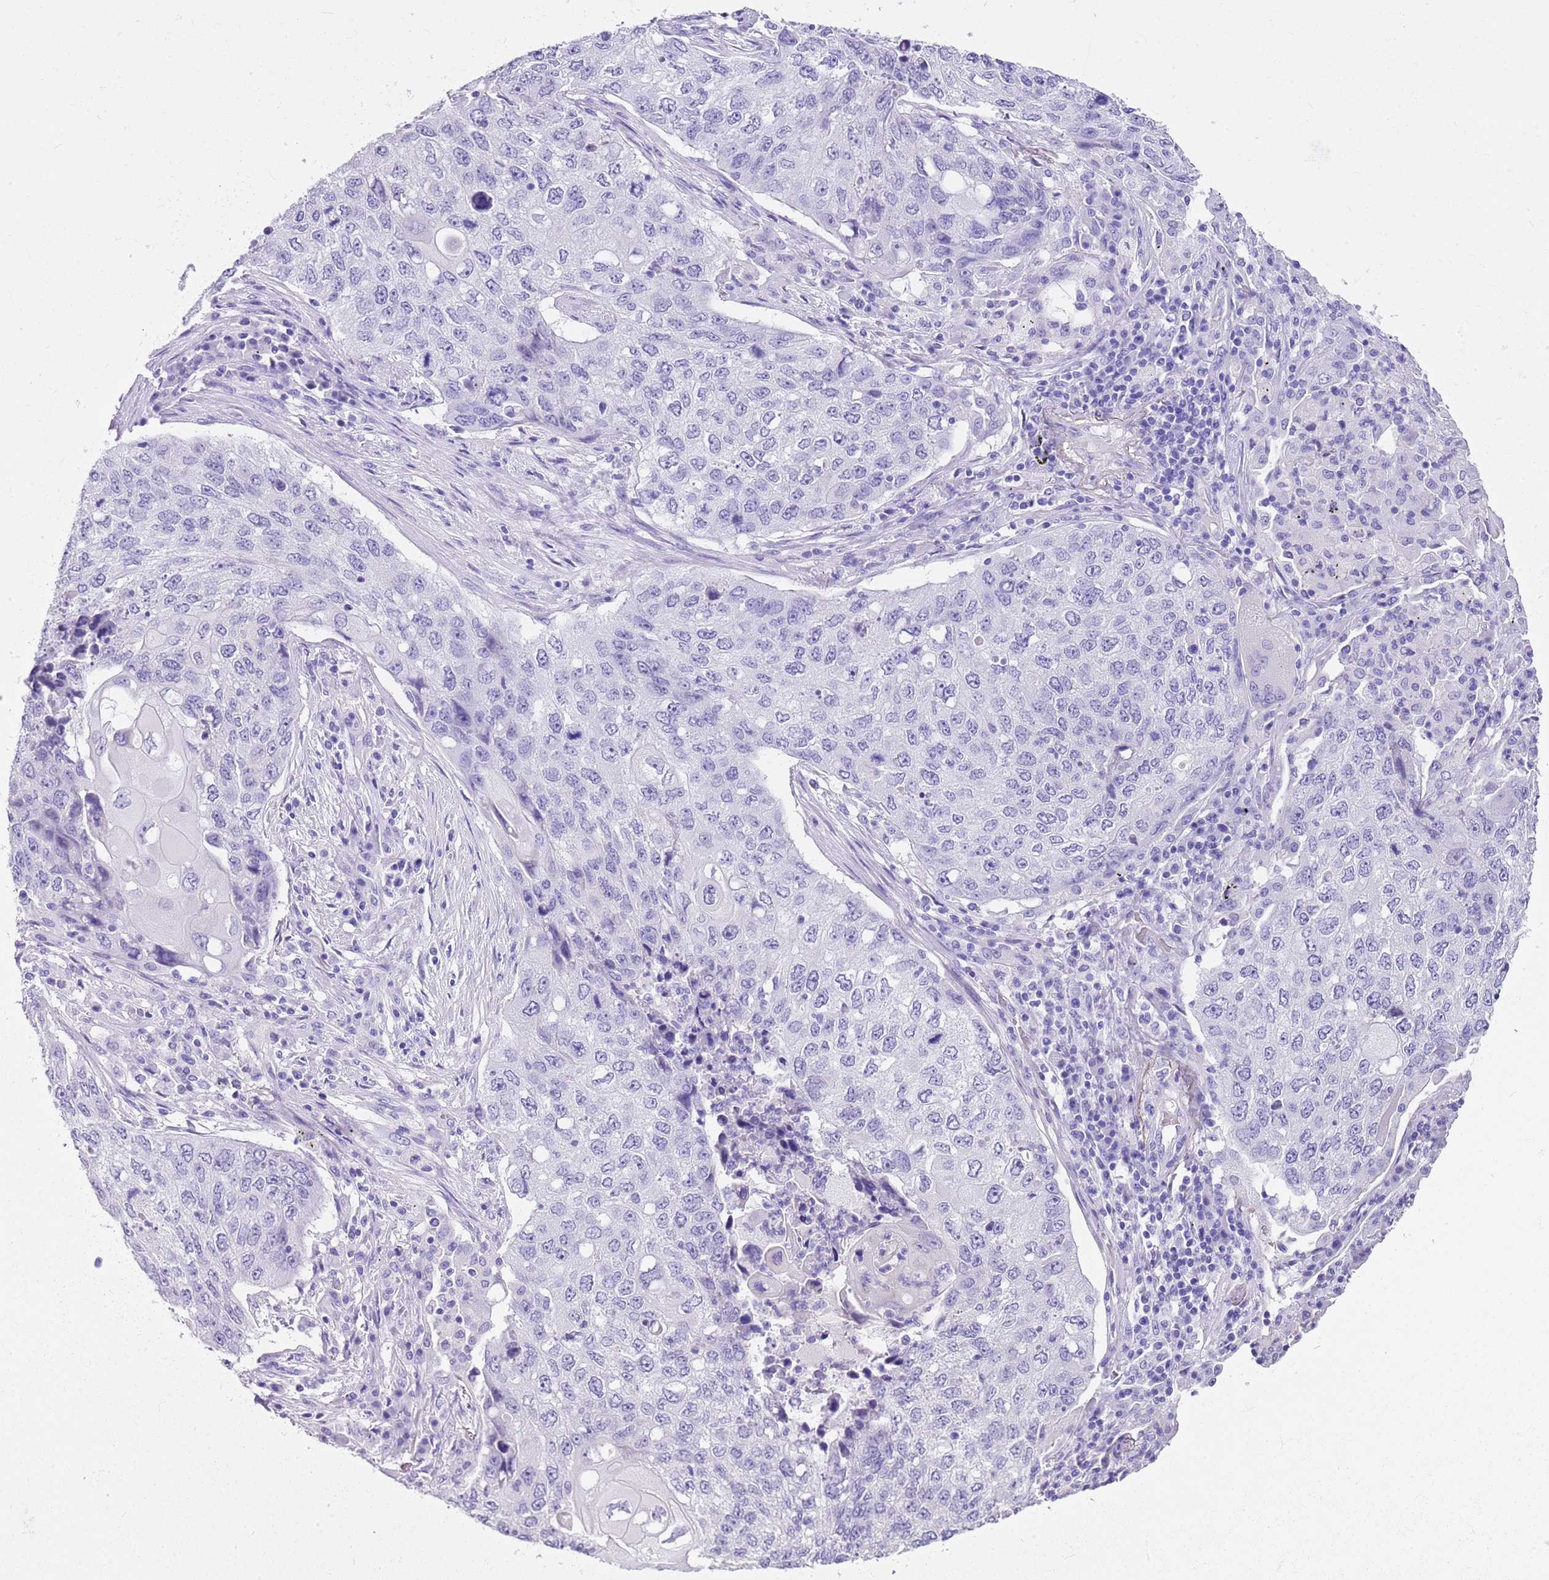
{"staining": {"intensity": "negative", "quantity": "none", "location": "none"}, "tissue": "lung cancer", "cell_type": "Tumor cells", "image_type": "cancer", "snomed": [{"axis": "morphology", "description": "Squamous cell carcinoma, NOS"}, {"axis": "topography", "description": "Lung"}], "caption": "A micrograph of lung cancer (squamous cell carcinoma) stained for a protein demonstrates no brown staining in tumor cells. The staining is performed using DAB brown chromogen with nuclei counter-stained in using hematoxylin.", "gene": "TMEM185B", "patient": {"sex": "female", "age": 63}}